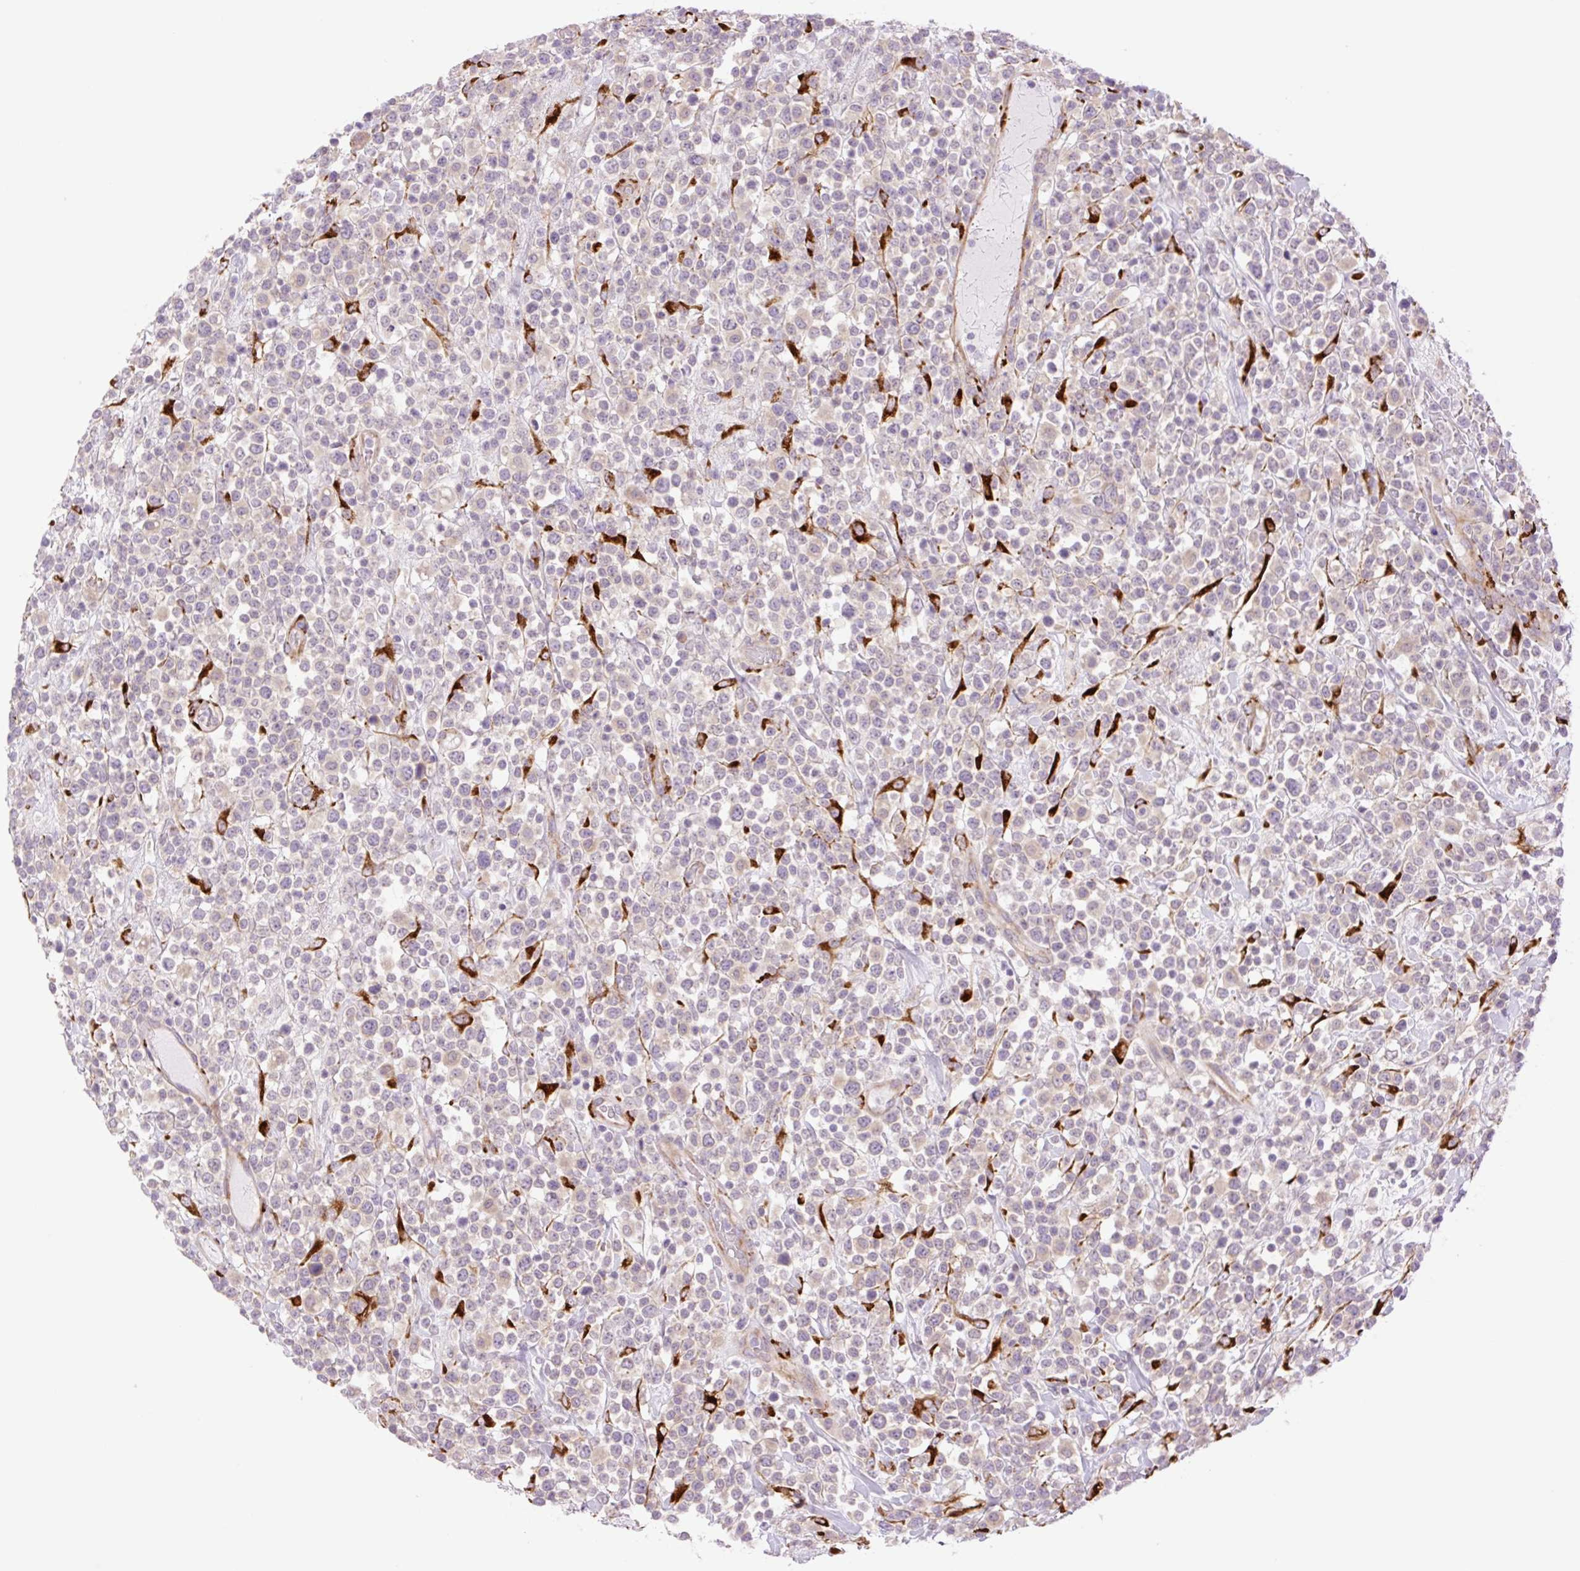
{"staining": {"intensity": "negative", "quantity": "none", "location": "none"}, "tissue": "lymphoma", "cell_type": "Tumor cells", "image_type": "cancer", "snomed": [{"axis": "morphology", "description": "Malignant lymphoma, non-Hodgkin's type, High grade"}, {"axis": "topography", "description": "Colon"}], "caption": "The IHC histopathology image has no significant expression in tumor cells of malignant lymphoma, non-Hodgkin's type (high-grade) tissue.", "gene": "COL5A1", "patient": {"sex": "female", "age": 53}}